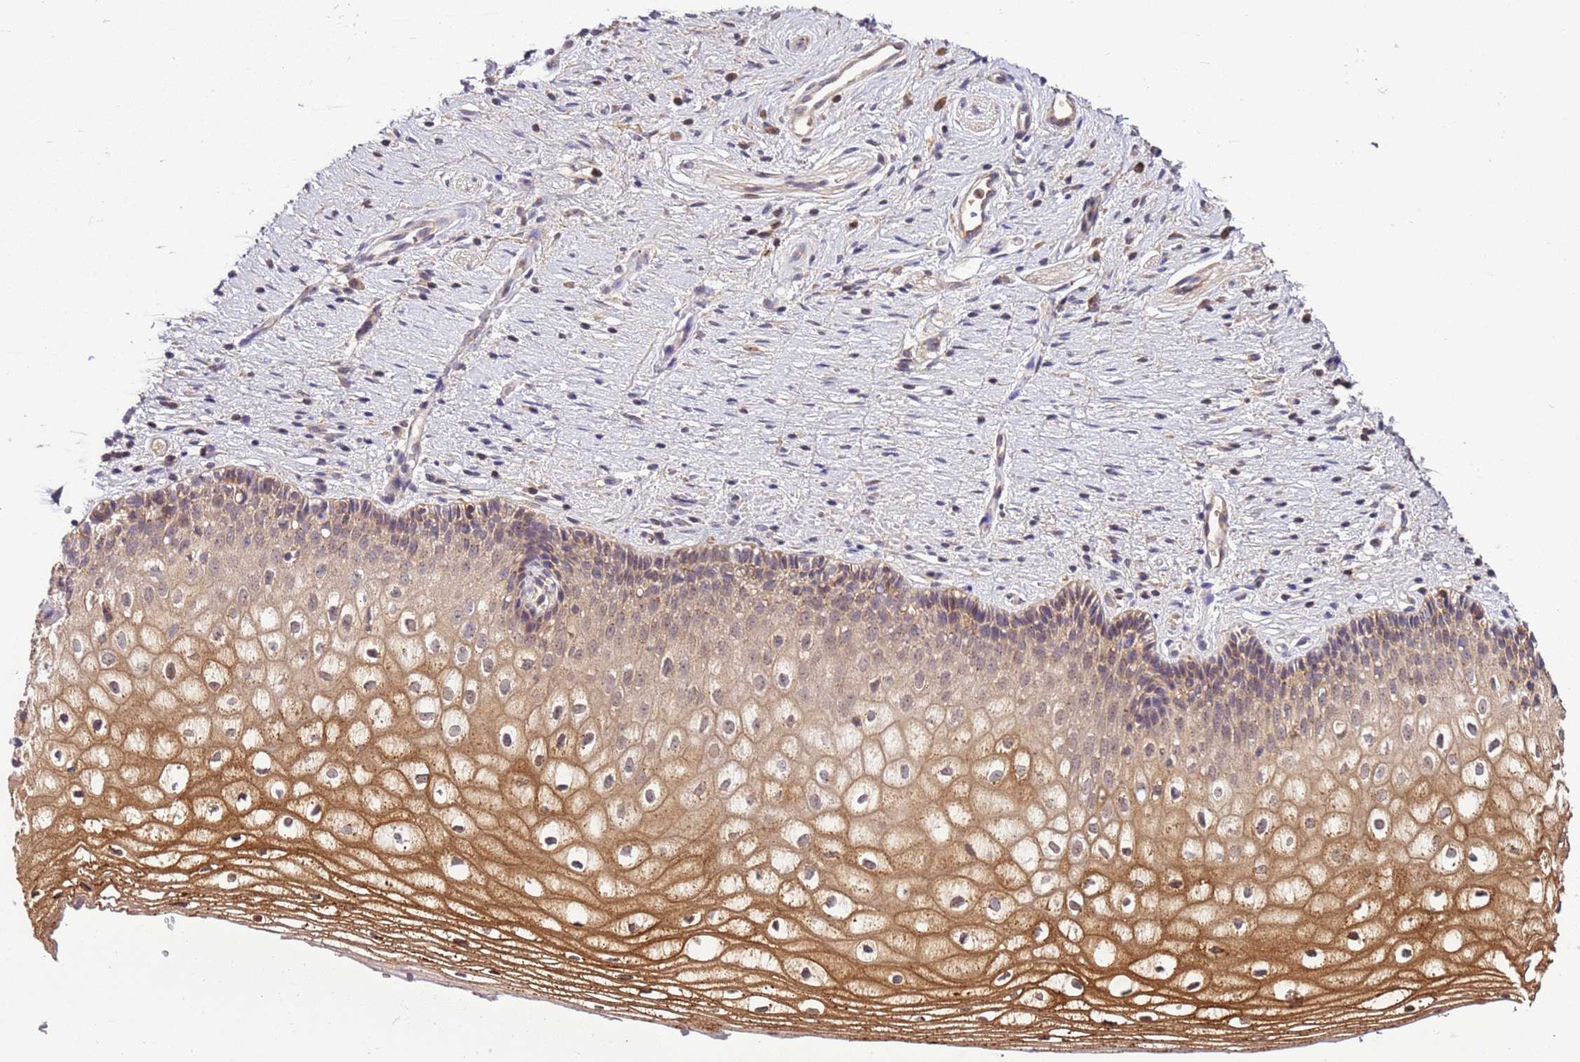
{"staining": {"intensity": "moderate", "quantity": ">75%", "location": "cytoplasmic/membranous,nuclear"}, "tissue": "vagina", "cell_type": "Squamous epithelial cells", "image_type": "normal", "snomed": [{"axis": "morphology", "description": "Normal tissue, NOS"}, {"axis": "topography", "description": "Vagina"}], "caption": "A brown stain labels moderate cytoplasmic/membranous,nuclear staining of a protein in squamous epithelial cells of benign human vagina.", "gene": "ZNF624", "patient": {"sex": "female", "age": 60}}